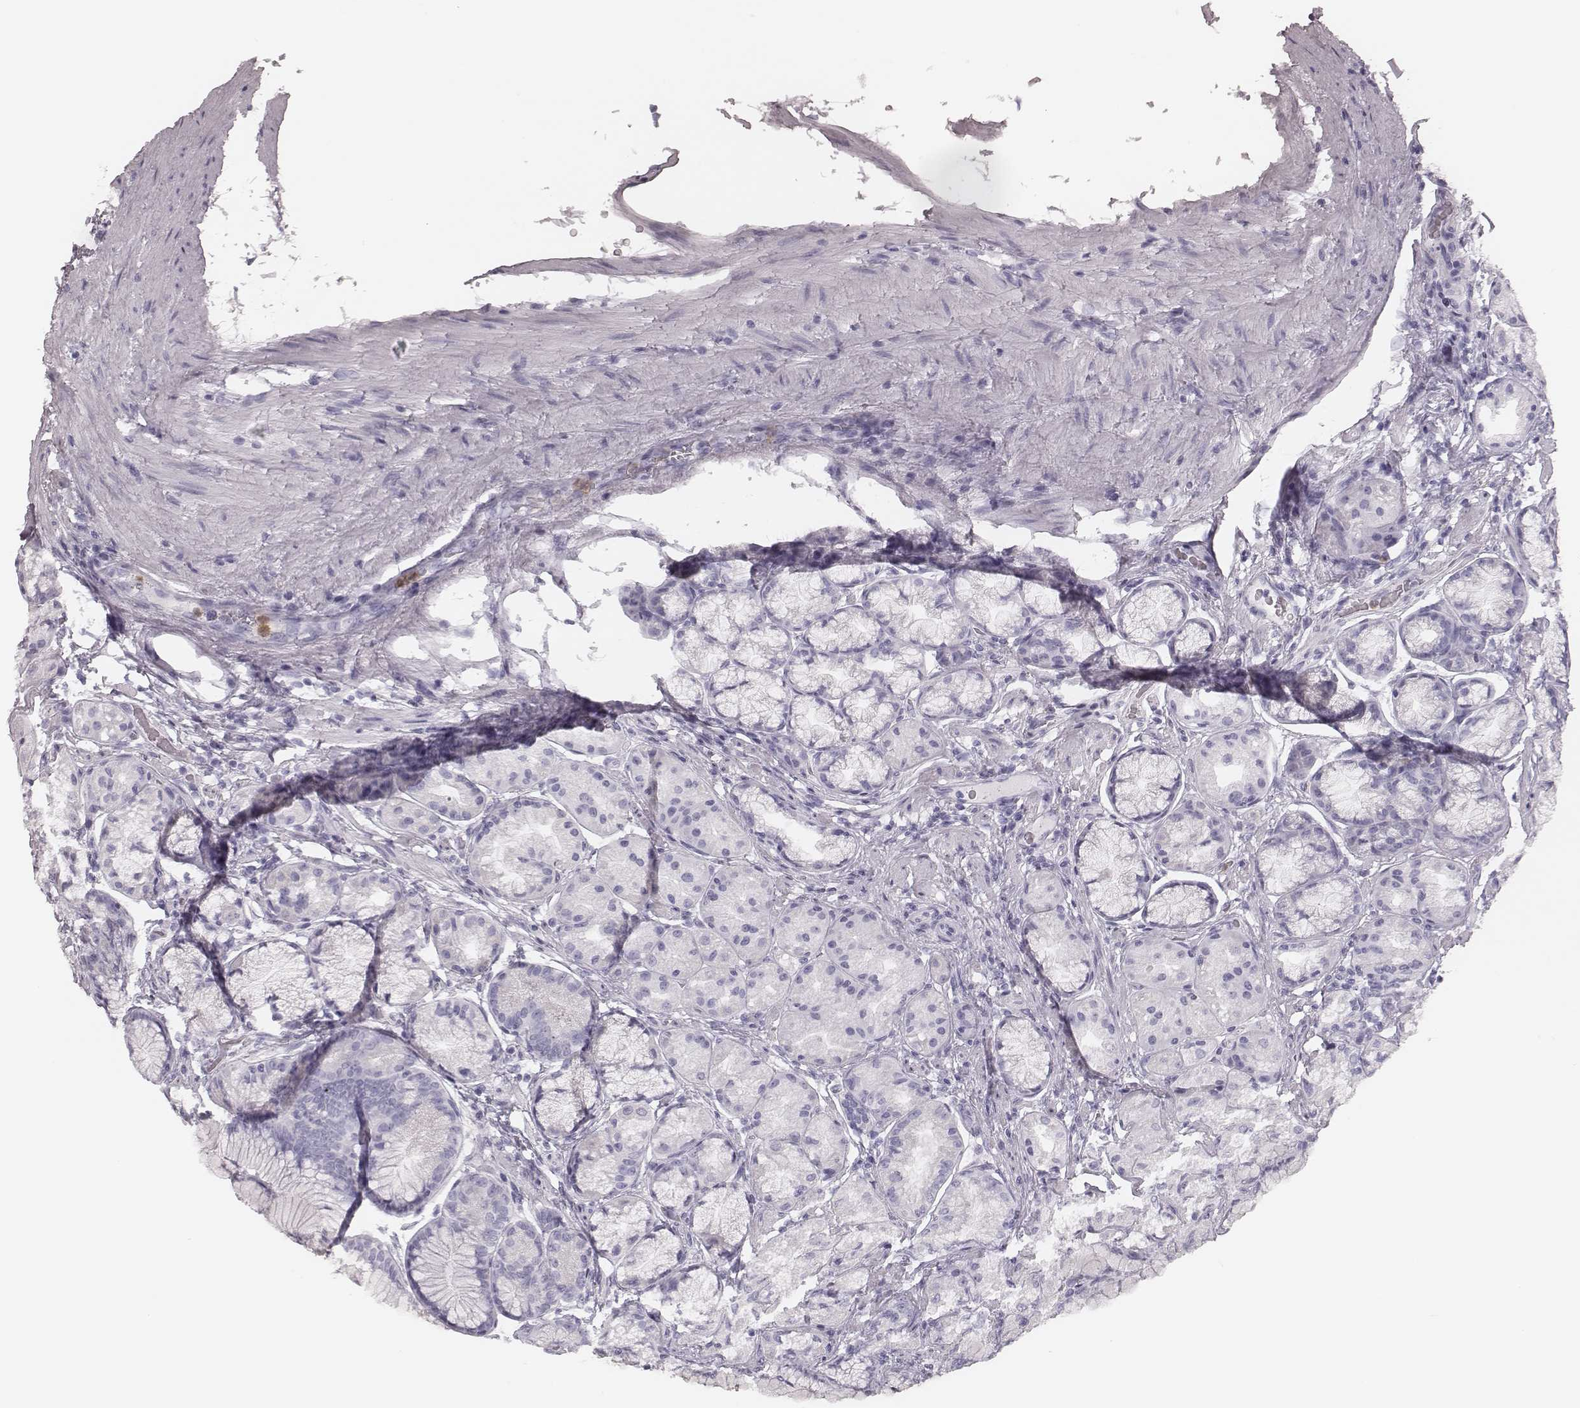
{"staining": {"intensity": "negative", "quantity": "none", "location": "none"}, "tissue": "stomach", "cell_type": "Glandular cells", "image_type": "normal", "snomed": [{"axis": "morphology", "description": "Normal tissue, NOS"}, {"axis": "morphology", "description": "Adenocarcinoma, NOS"}, {"axis": "morphology", "description": "Adenocarcinoma, High grade"}, {"axis": "topography", "description": "Stomach, upper"}, {"axis": "topography", "description": "Stomach"}], "caption": "Image shows no protein expression in glandular cells of unremarkable stomach.", "gene": "ELANE", "patient": {"sex": "female", "age": 65}}